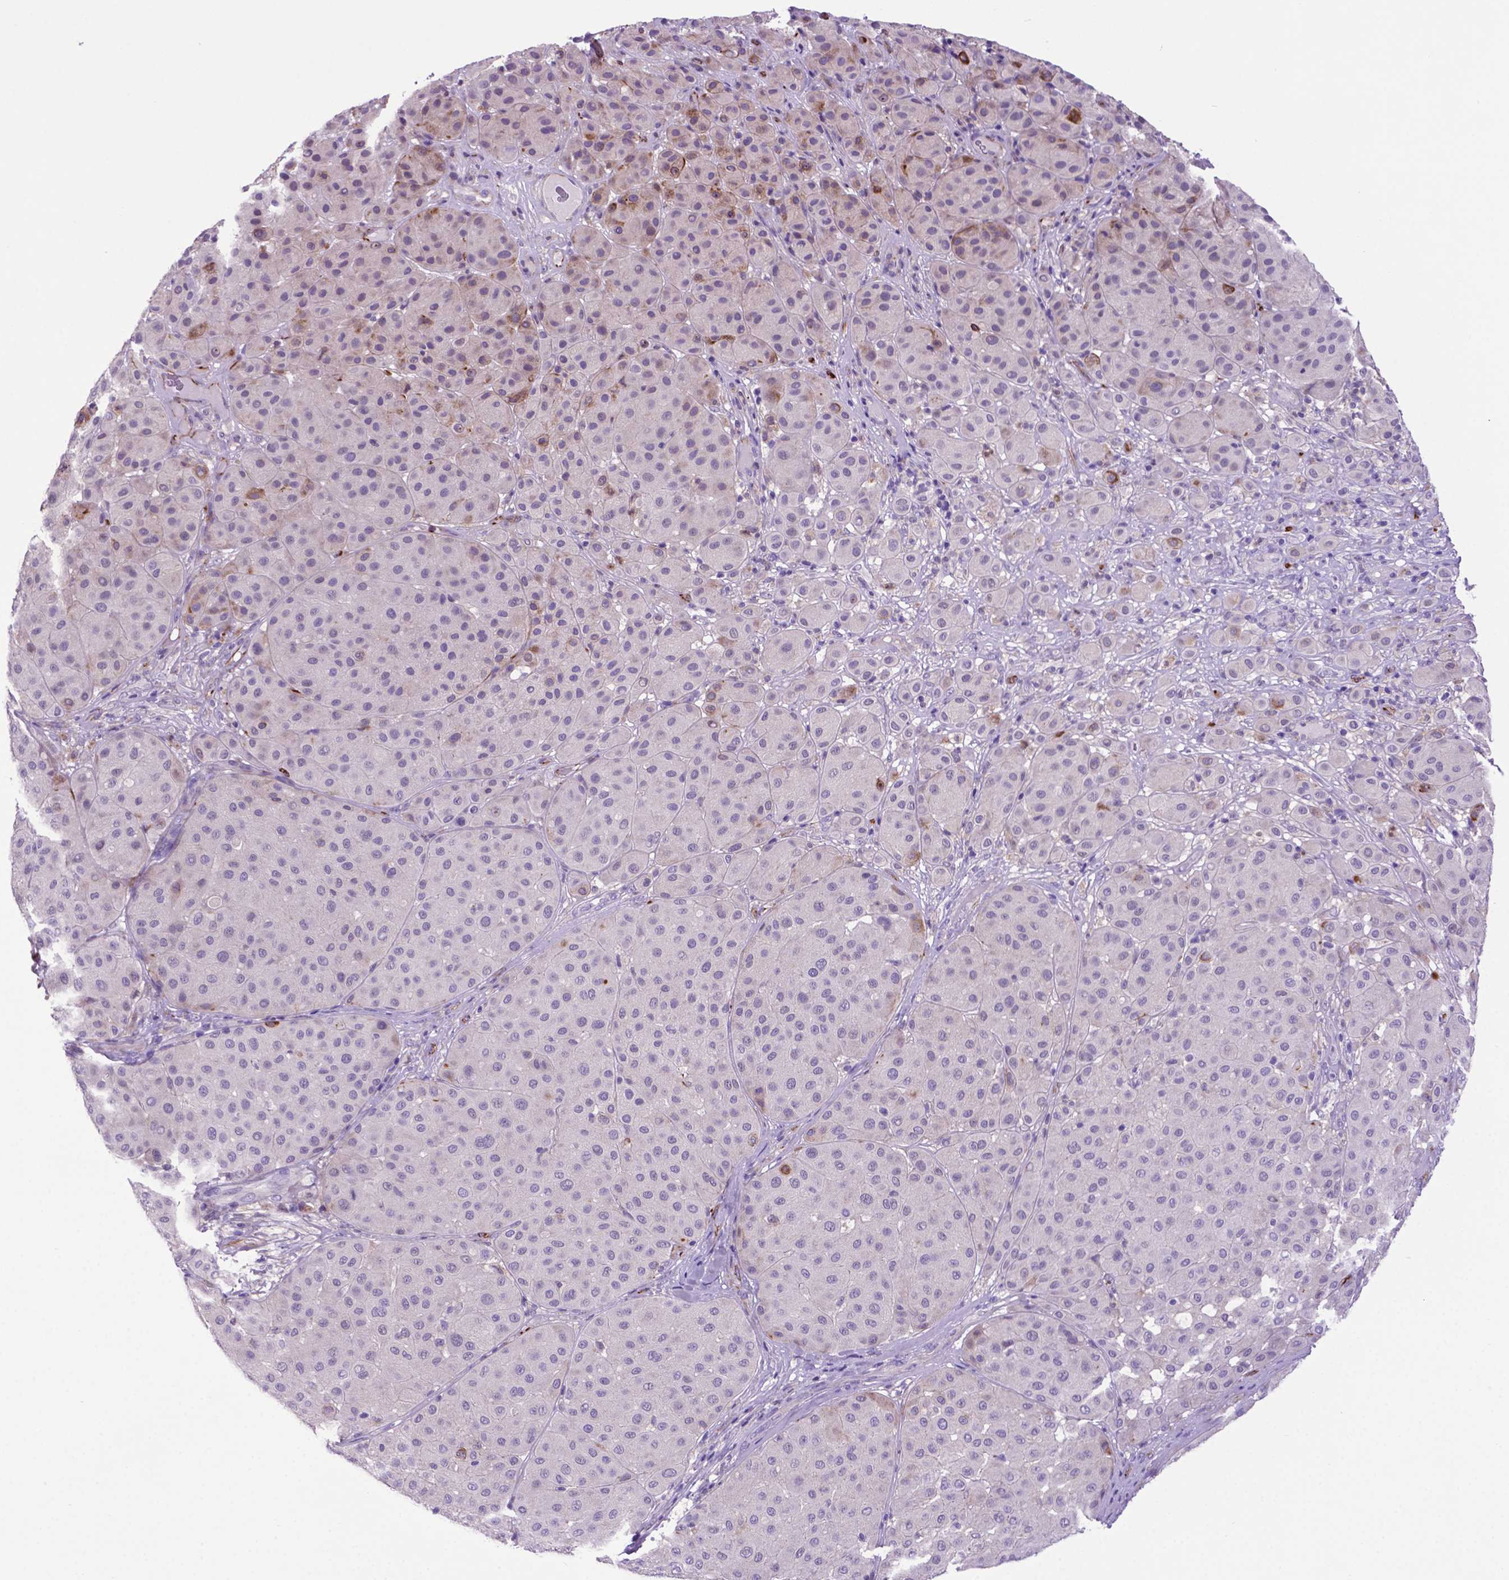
{"staining": {"intensity": "negative", "quantity": "none", "location": "none"}, "tissue": "melanoma", "cell_type": "Tumor cells", "image_type": "cancer", "snomed": [{"axis": "morphology", "description": "Malignant melanoma, Metastatic site"}, {"axis": "topography", "description": "Smooth muscle"}], "caption": "Protein analysis of melanoma displays no significant positivity in tumor cells.", "gene": "LZTR1", "patient": {"sex": "male", "age": 41}}